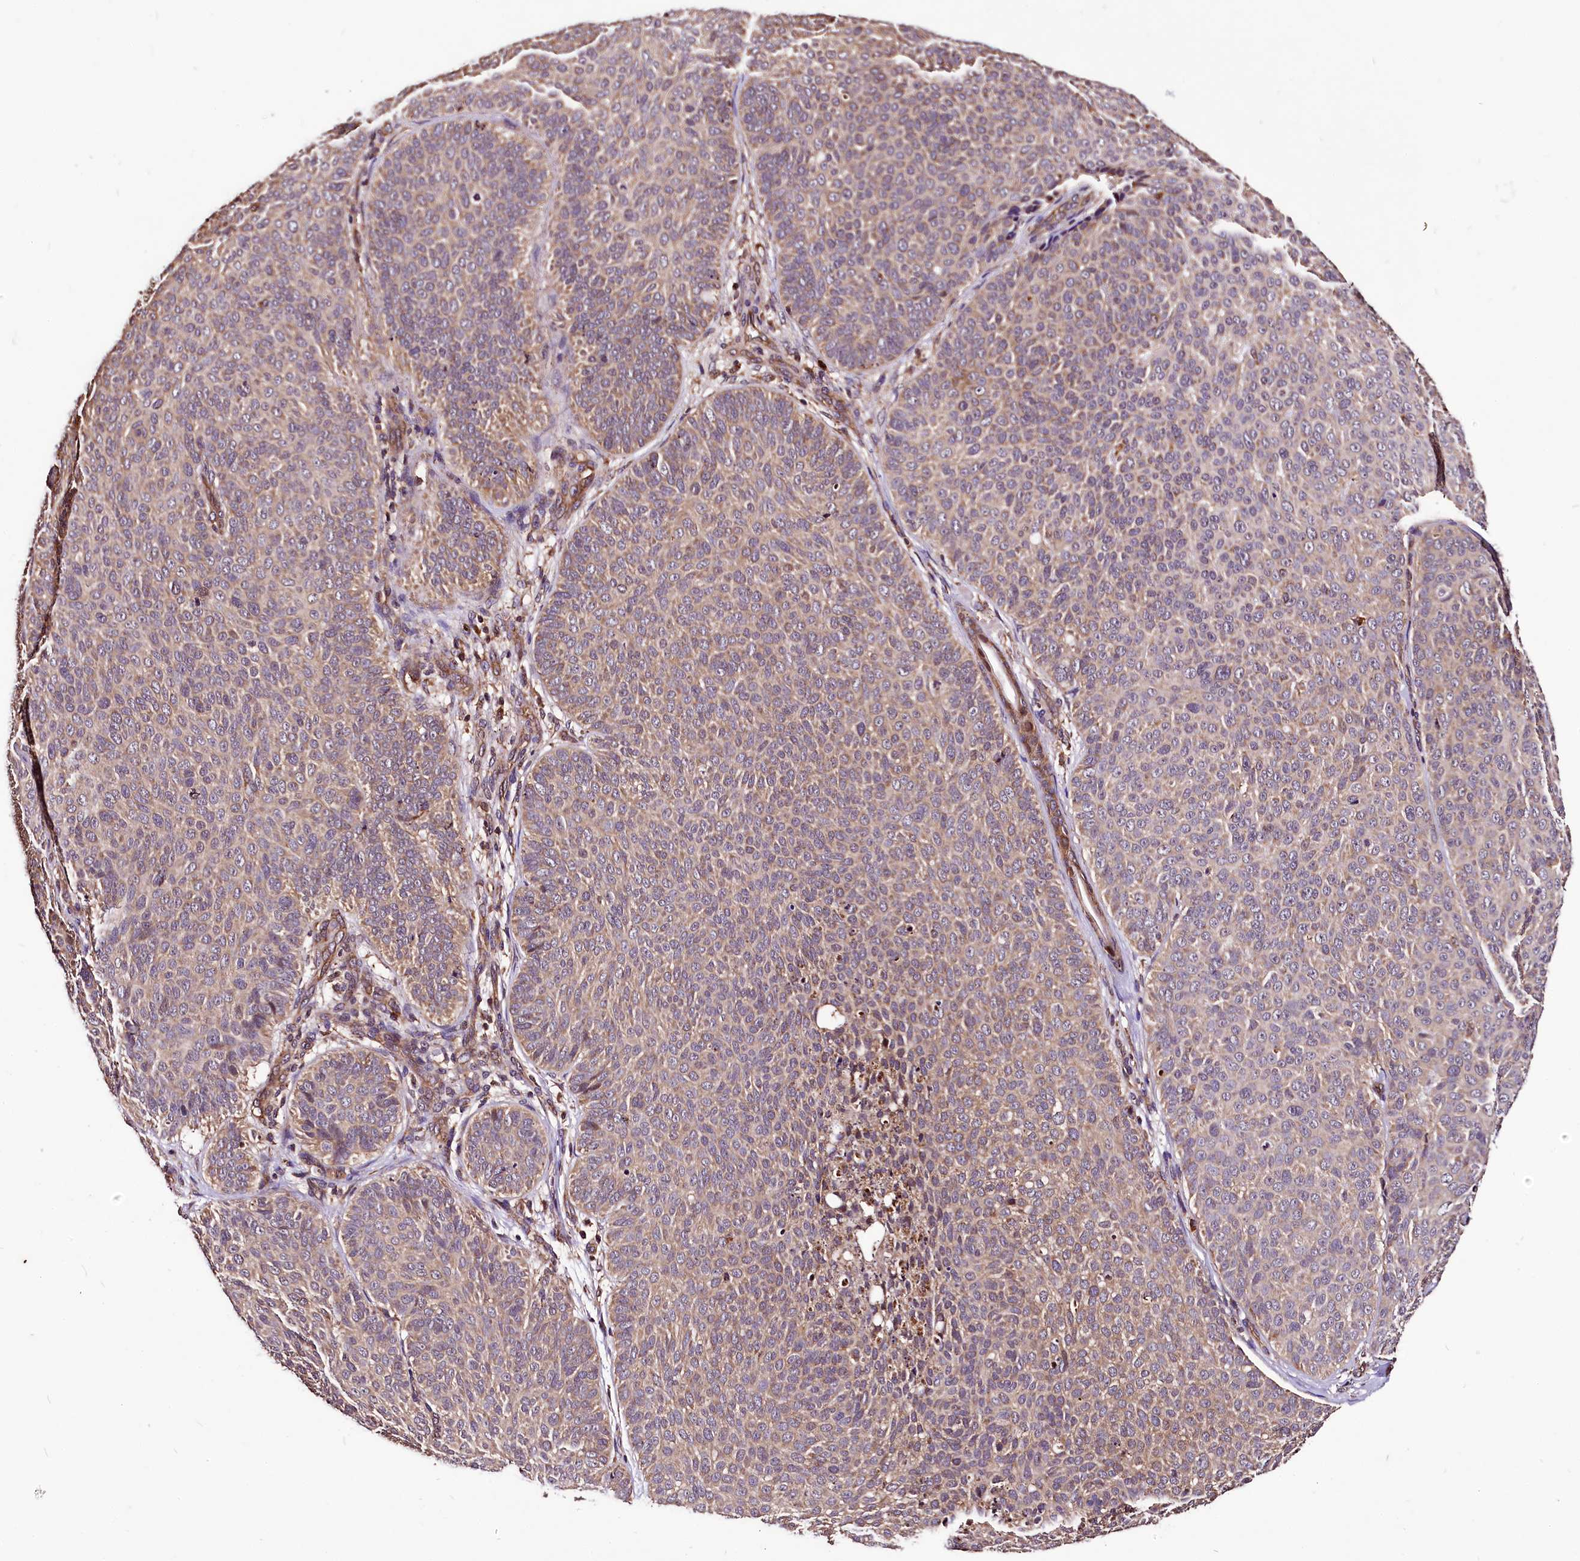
{"staining": {"intensity": "weak", "quantity": ">75%", "location": "cytoplasmic/membranous"}, "tissue": "skin cancer", "cell_type": "Tumor cells", "image_type": "cancer", "snomed": [{"axis": "morphology", "description": "Basal cell carcinoma"}, {"axis": "topography", "description": "Skin"}], "caption": "About >75% of tumor cells in human skin cancer exhibit weak cytoplasmic/membranous protein expression as visualized by brown immunohistochemical staining.", "gene": "LRSAM1", "patient": {"sex": "male", "age": 85}}